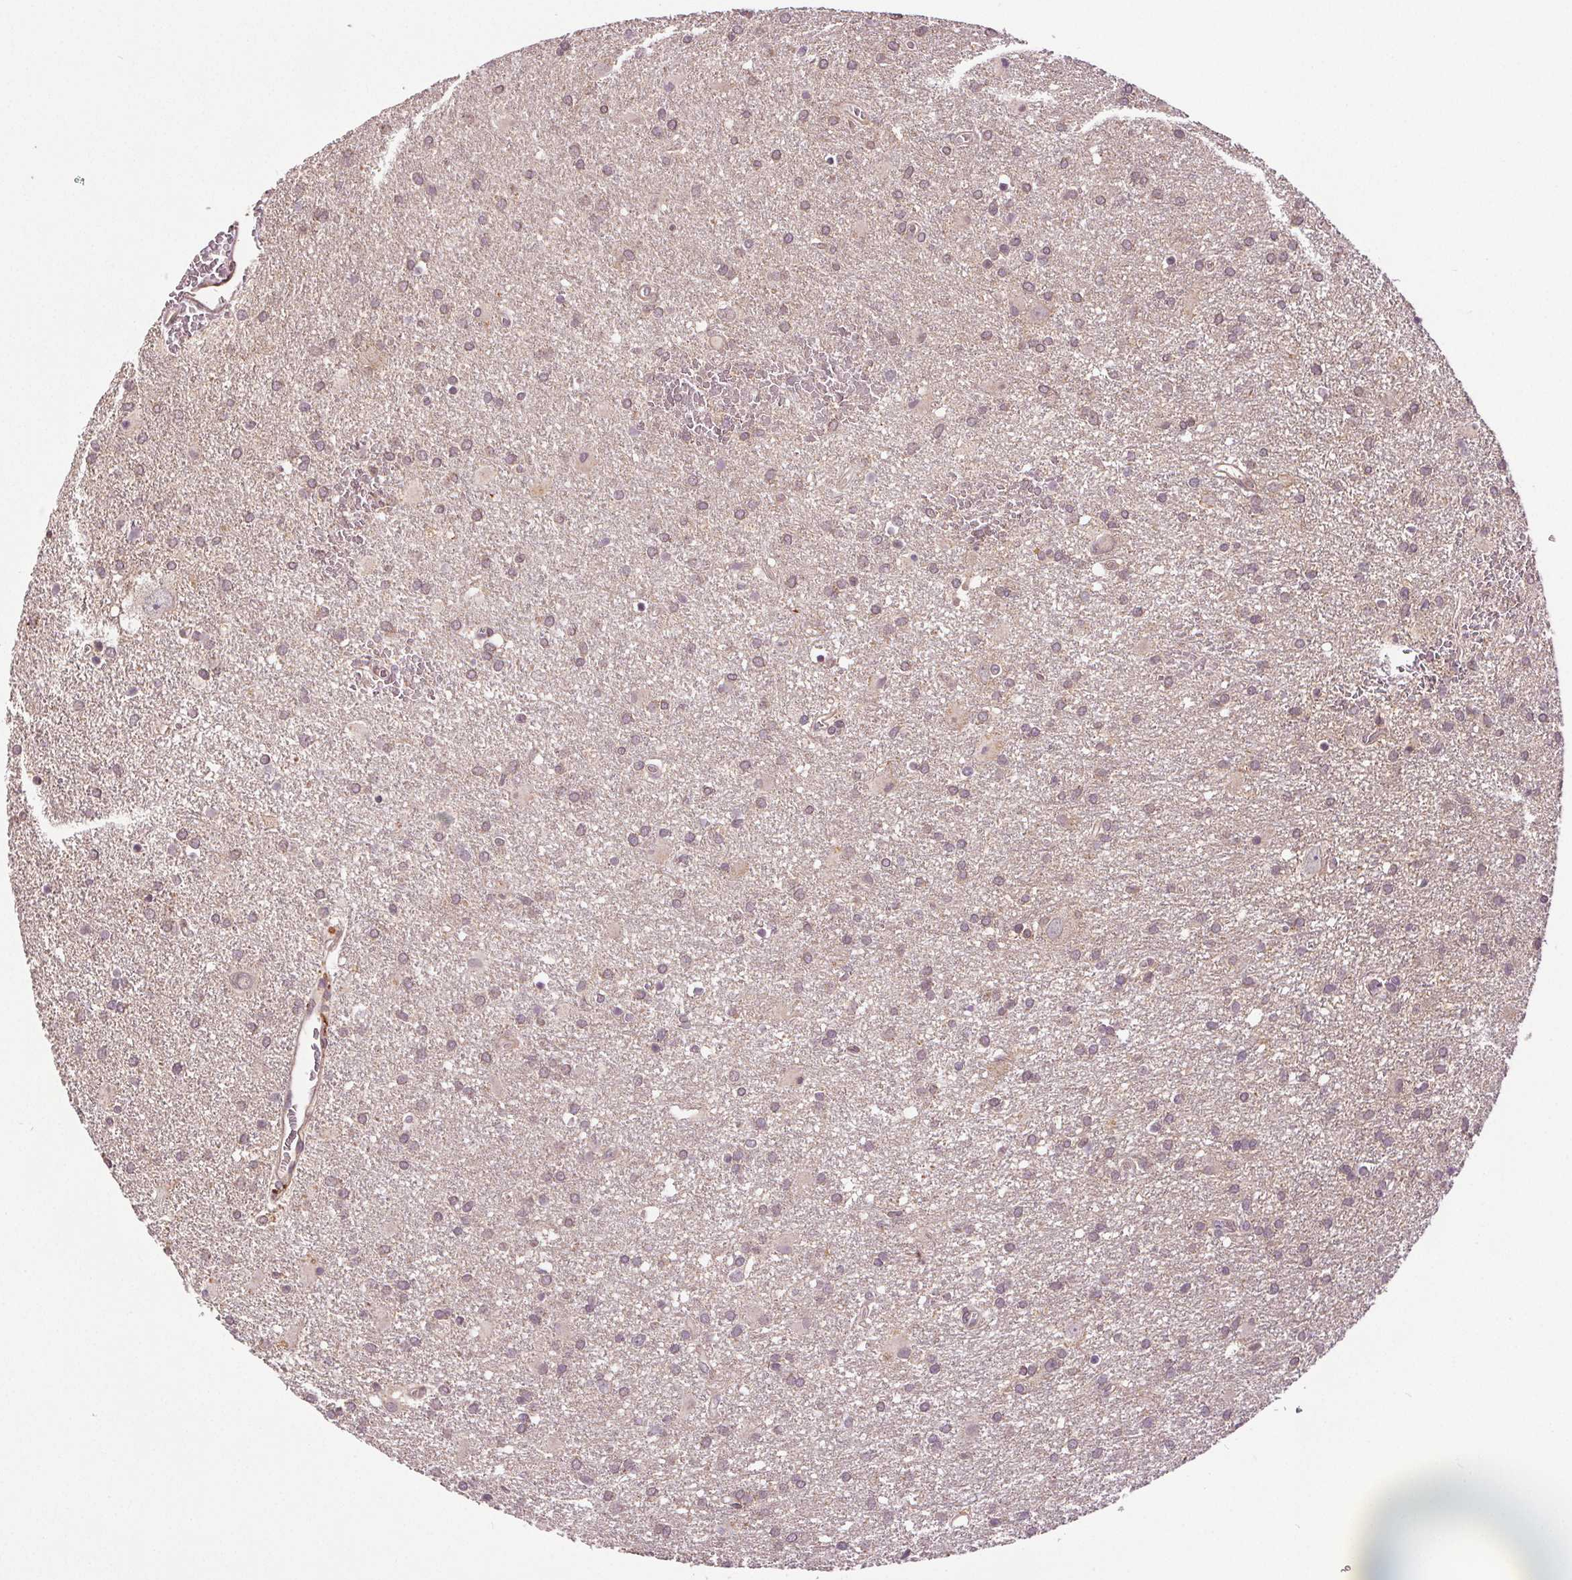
{"staining": {"intensity": "negative", "quantity": "none", "location": "none"}, "tissue": "glioma", "cell_type": "Tumor cells", "image_type": "cancer", "snomed": [{"axis": "morphology", "description": "Glioma, malignant, Low grade"}, {"axis": "topography", "description": "Brain"}], "caption": "Glioma stained for a protein using immunohistochemistry shows no expression tumor cells.", "gene": "EPHB3", "patient": {"sex": "male", "age": 66}}